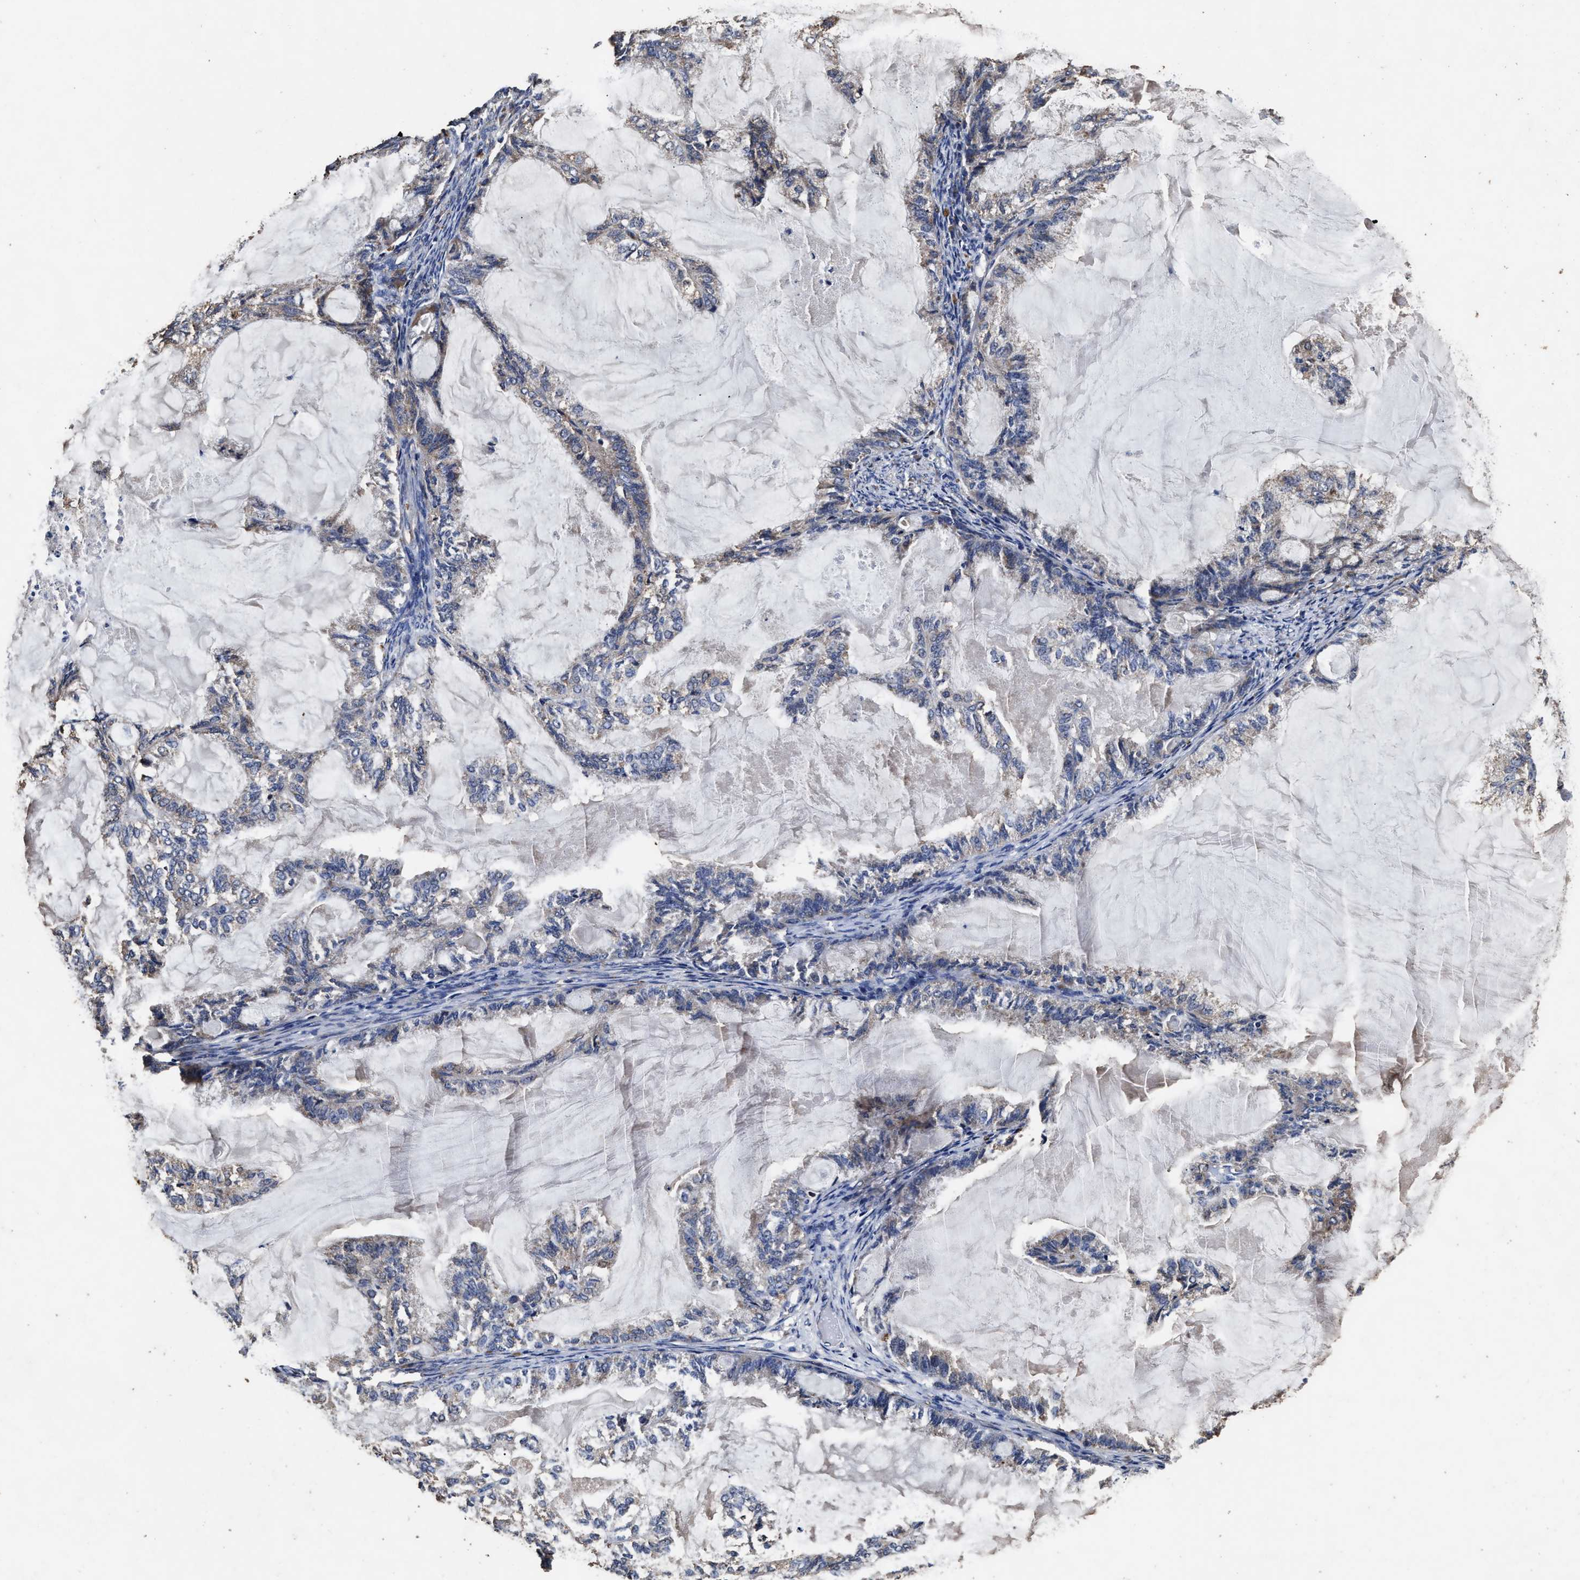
{"staining": {"intensity": "weak", "quantity": "<25%", "location": "cytoplasmic/membranous"}, "tissue": "endometrial cancer", "cell_type": "Tumor cells", "image_type": "cancer", "snomed": [{"axis": "morphology", "description": "Adenocarcinoma, NOS"}, {"axis": "topography", "description": "Endometrium"}], "caption": "Immunohistochemistry (IHC) photomicrograph of neoplastic tissue: human endometrial cancer stained with DAB (3,3'-diaminobenzidine) demonstrates no significant protein expression in tumor cells.", "gene": "PPM1K", "patient": {"sex": "female", "age": 86}}